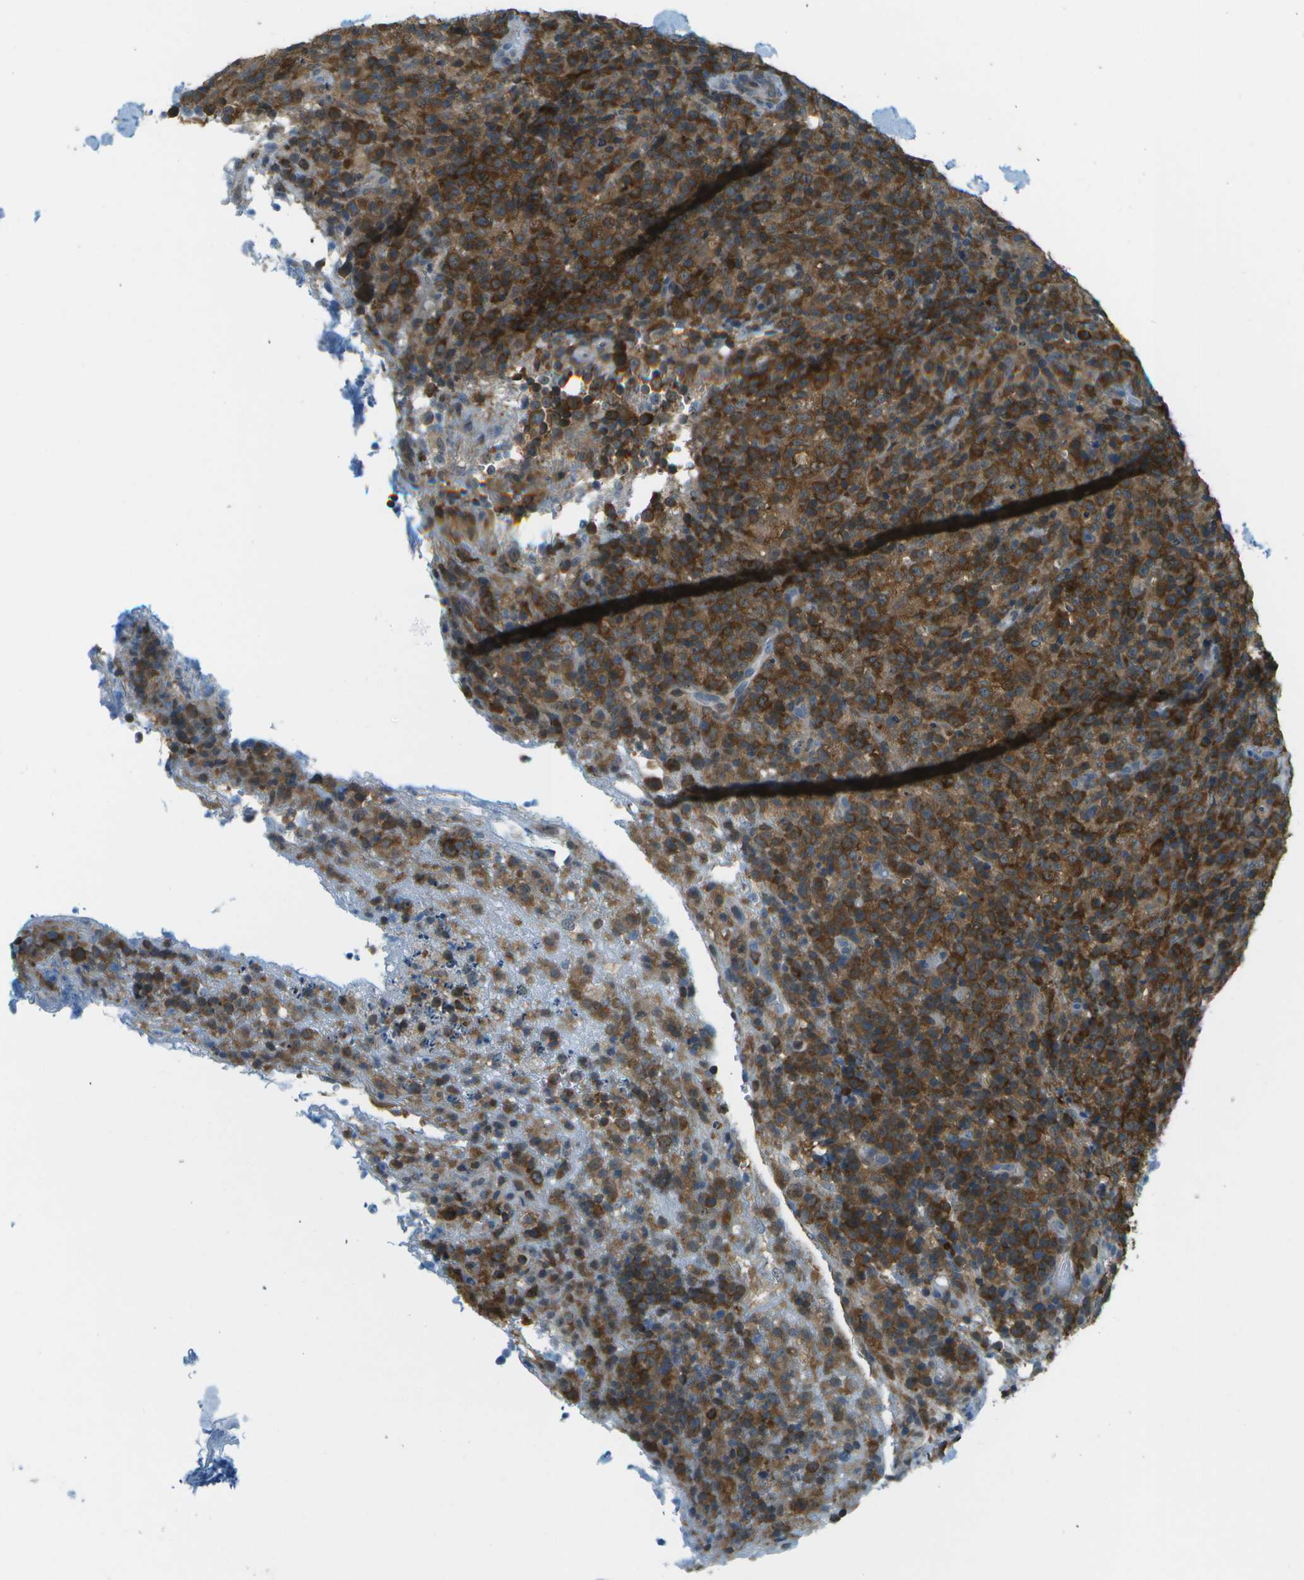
{"staining": {"intensity": "strong", "quantity": ">75%", "location": "cytoplasmic/membranous"}, "tissue": "lymphoma", "cell_type": "Tumor cells", "image_type": "cancer", "snomed": [{"axis": "morphology", "description": "Malignant lymphoma, non-Hodgkin's type, High grade"}, {"axis": "topography", "description": "Lymph node"}], "caption": "High-grade malignant lymphoma, non-Hodgkin's type was stained to show a protein in brown. There is high levels of strong cytoplasmic/membranous expression in approximately >75% of tumor cells.", "gene": "CDH23", "patient": {"sex": "female", "age": 76}}